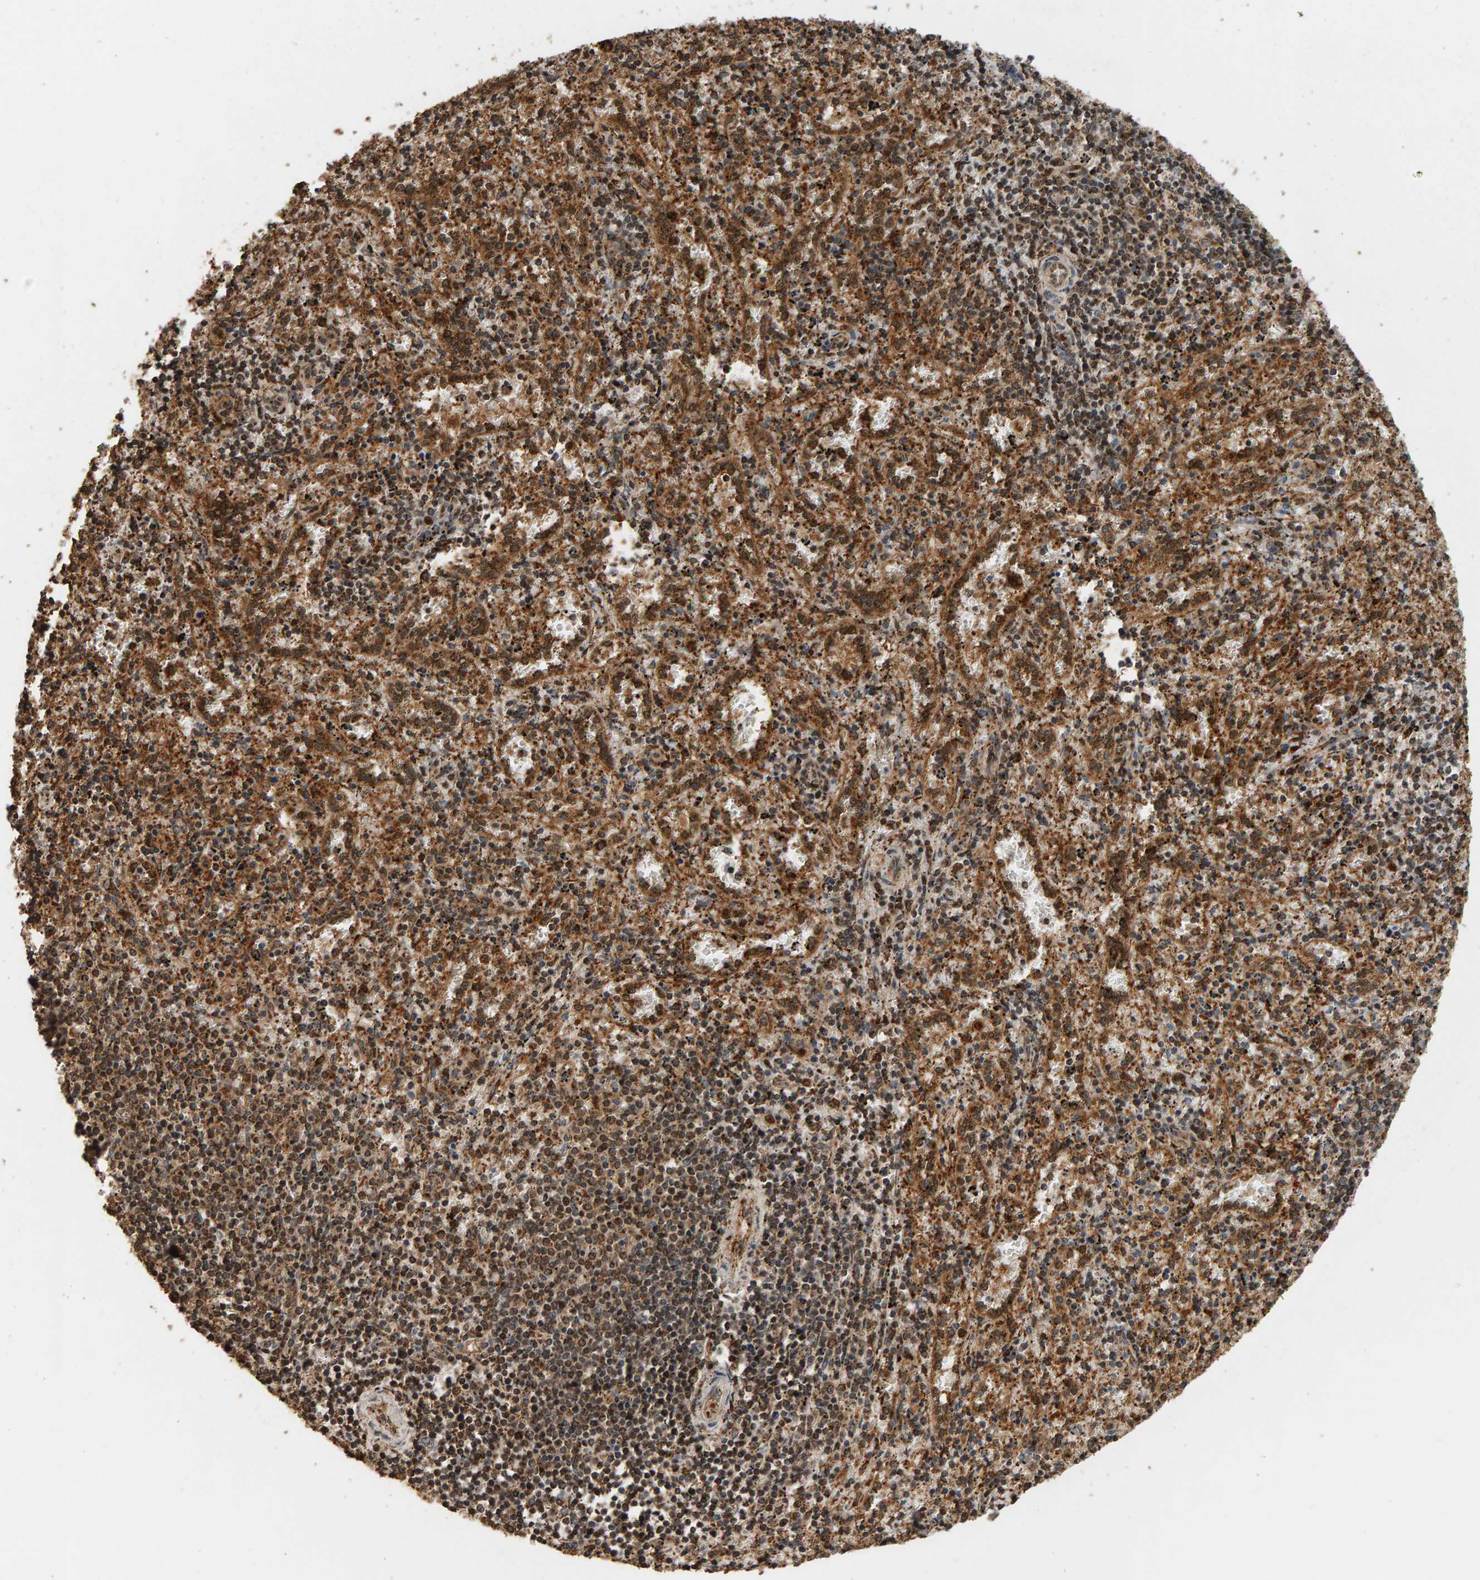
{"staining": {"intensity": "moderate", "quantity": ">75%", "location": "cytoplasmic/membranous,nuclear"}, "tissue": "spleen", "cell_type": "Cells in red pulp", "image_type": "normal", "snomed": [{"axis": "morphology", "description": "Normal tissue, NOS"}, {"axis": "topography", "description": "Spleen"}], "caption": "Immunohistochemistry of benign human spleen displays medium levels of moderate cytoplasmic/membranous,nuclear positivity in about >75% of cells in red pulp. Using DAB (3,3'-diaminobenzidine) (brown) and hematoxylin (blue) stains, captured at high magnification using brightfield microscopy.", "gene": "GSTK1", "patient": {"sex": "male", "age": 11}}